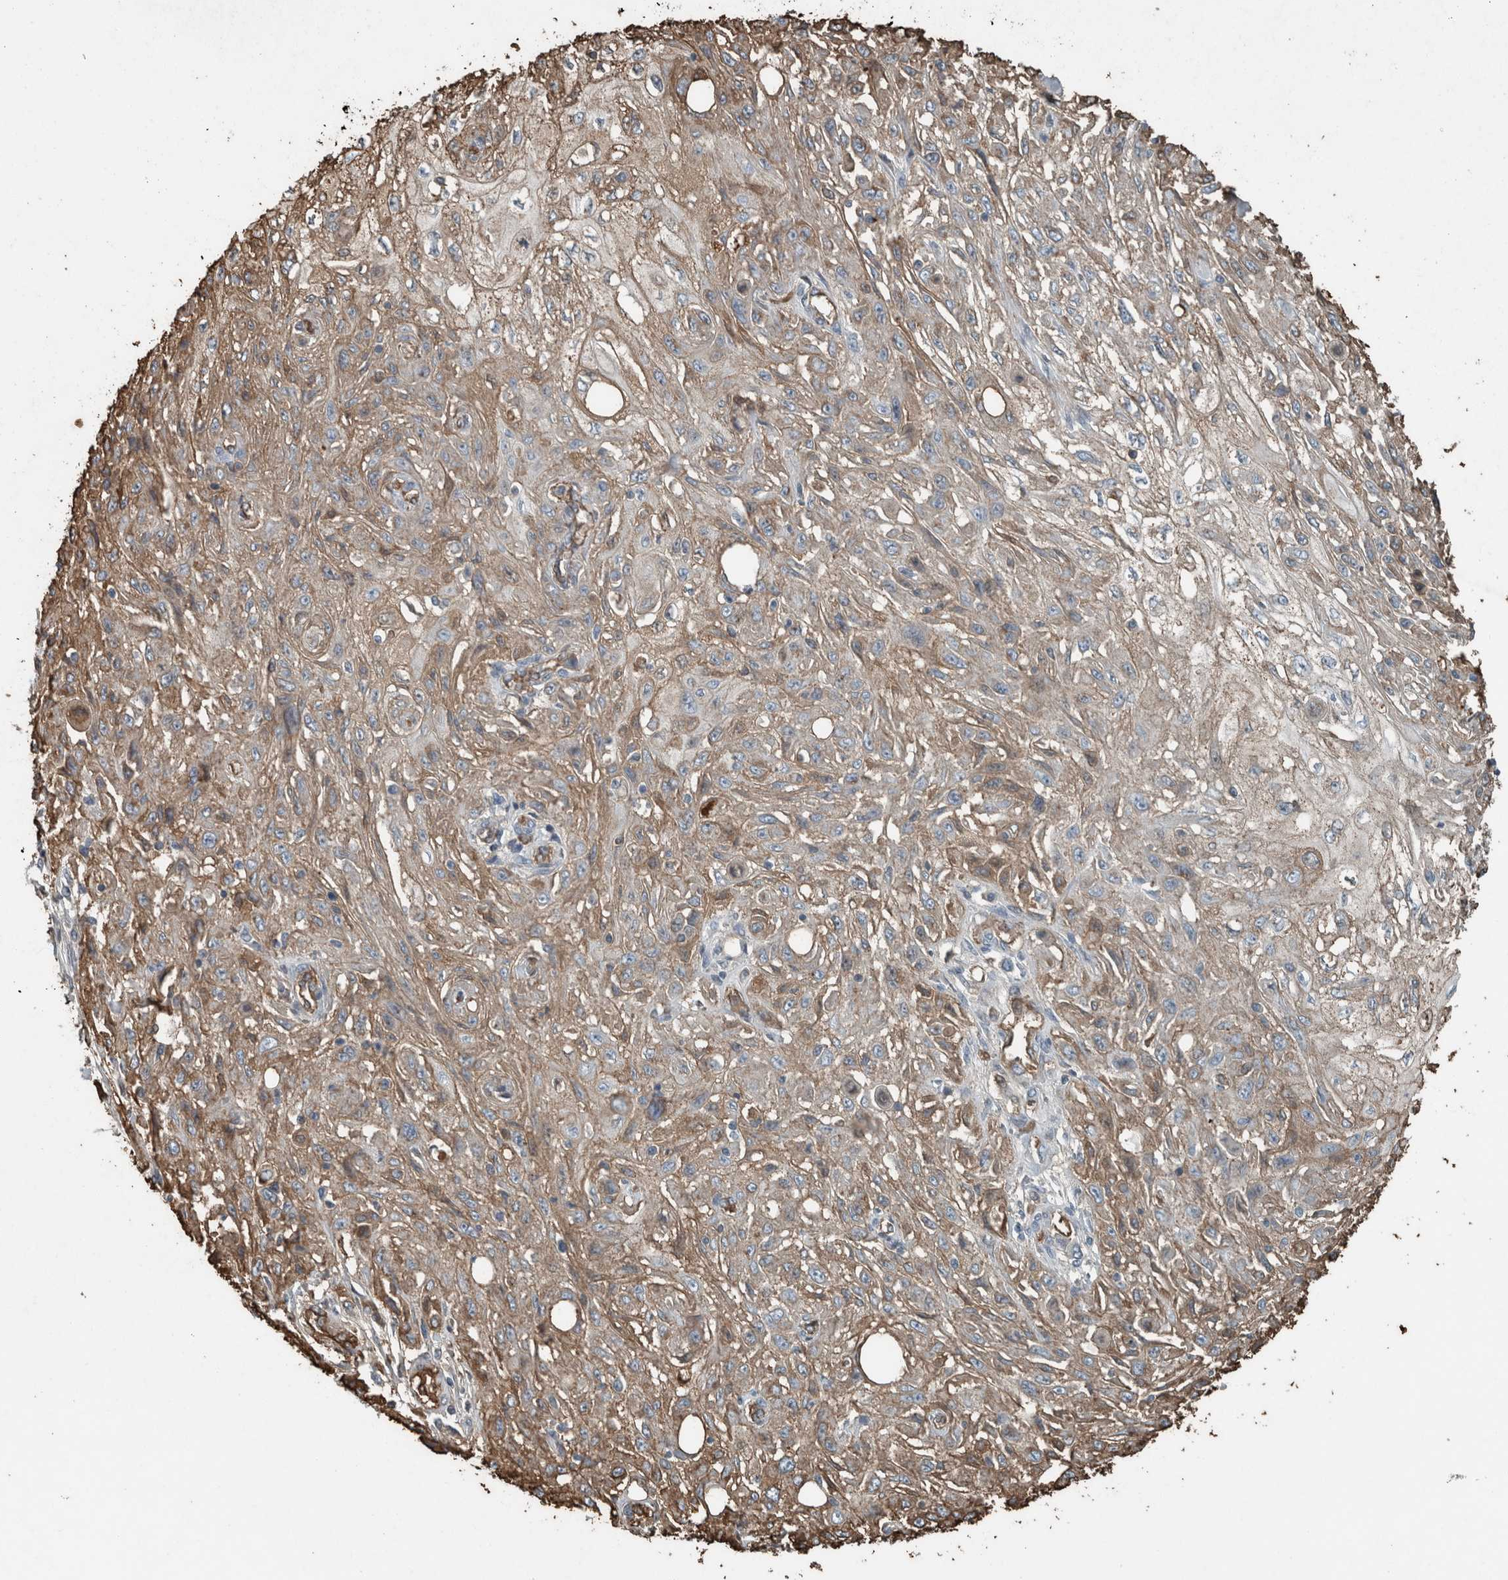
{"staining": {"intensity": "weak", "quantity": ">75%", "location": "cytoplasmic/membranous"}, "tissue": "skin cancer", "cell_type": "Tumor cells", "image_type": "cancer", "snomed": [{"axis": "morphology", "description": "Squamous cell carcinoma, NOS"}, {"axis": "morphology", "description": "Squamous cell carcinoma, metastatic, NOS"}, {"axis": "topography", "description": "Skin"}, {"axis": "topography", "description": "Lymph node"}], "caption": "The image shows a brown stain indicating the presence of a protein in the cytoplasmic/membranous of tumor cells in skin cancer (squamous cell carcinoma). (DAB (3,3'-diaminobenzidine) IHC with brightfield microscopy, high magnification).", "gene": "LBP", "patient": {"sex": "male", "age": 75}}